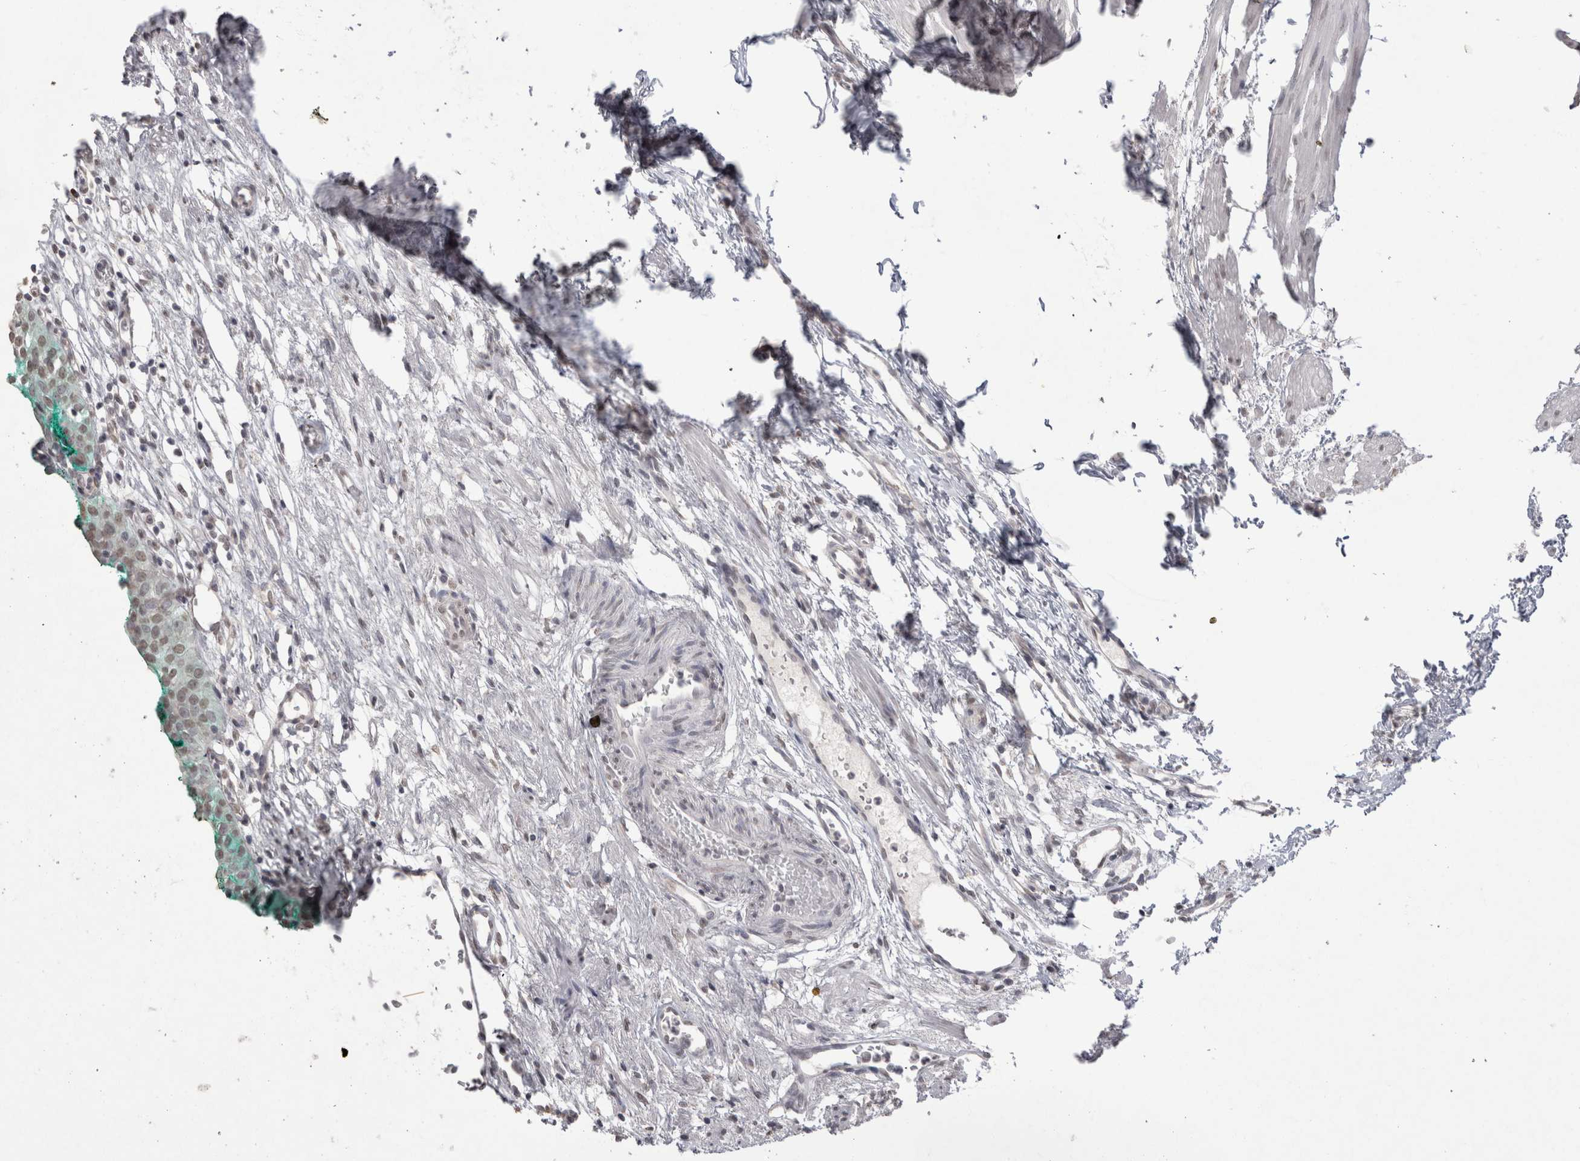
{"staining": {"intensity": "weak", "quantity": ">75%", "location": "nuclear"}, "tissue": "urinary bladder", "cell_type": "Urothelial cells", "image_type": "normal", "snomed": [{"axis": "morphology", "description": "Normal tissue, NOS"}, {"axis": "morphology", "description": "Urothelial carcinoma, High grade"}, {"axis": "topography", "description": "Urinary bladder"}], "caption": "Human urinary bladder stained with a brown dye shows weak nuclear positive staining in approximately >75% of urothelial cells.", "gene": "DDX4", "patient": {"sex": "female", "age": 60}}